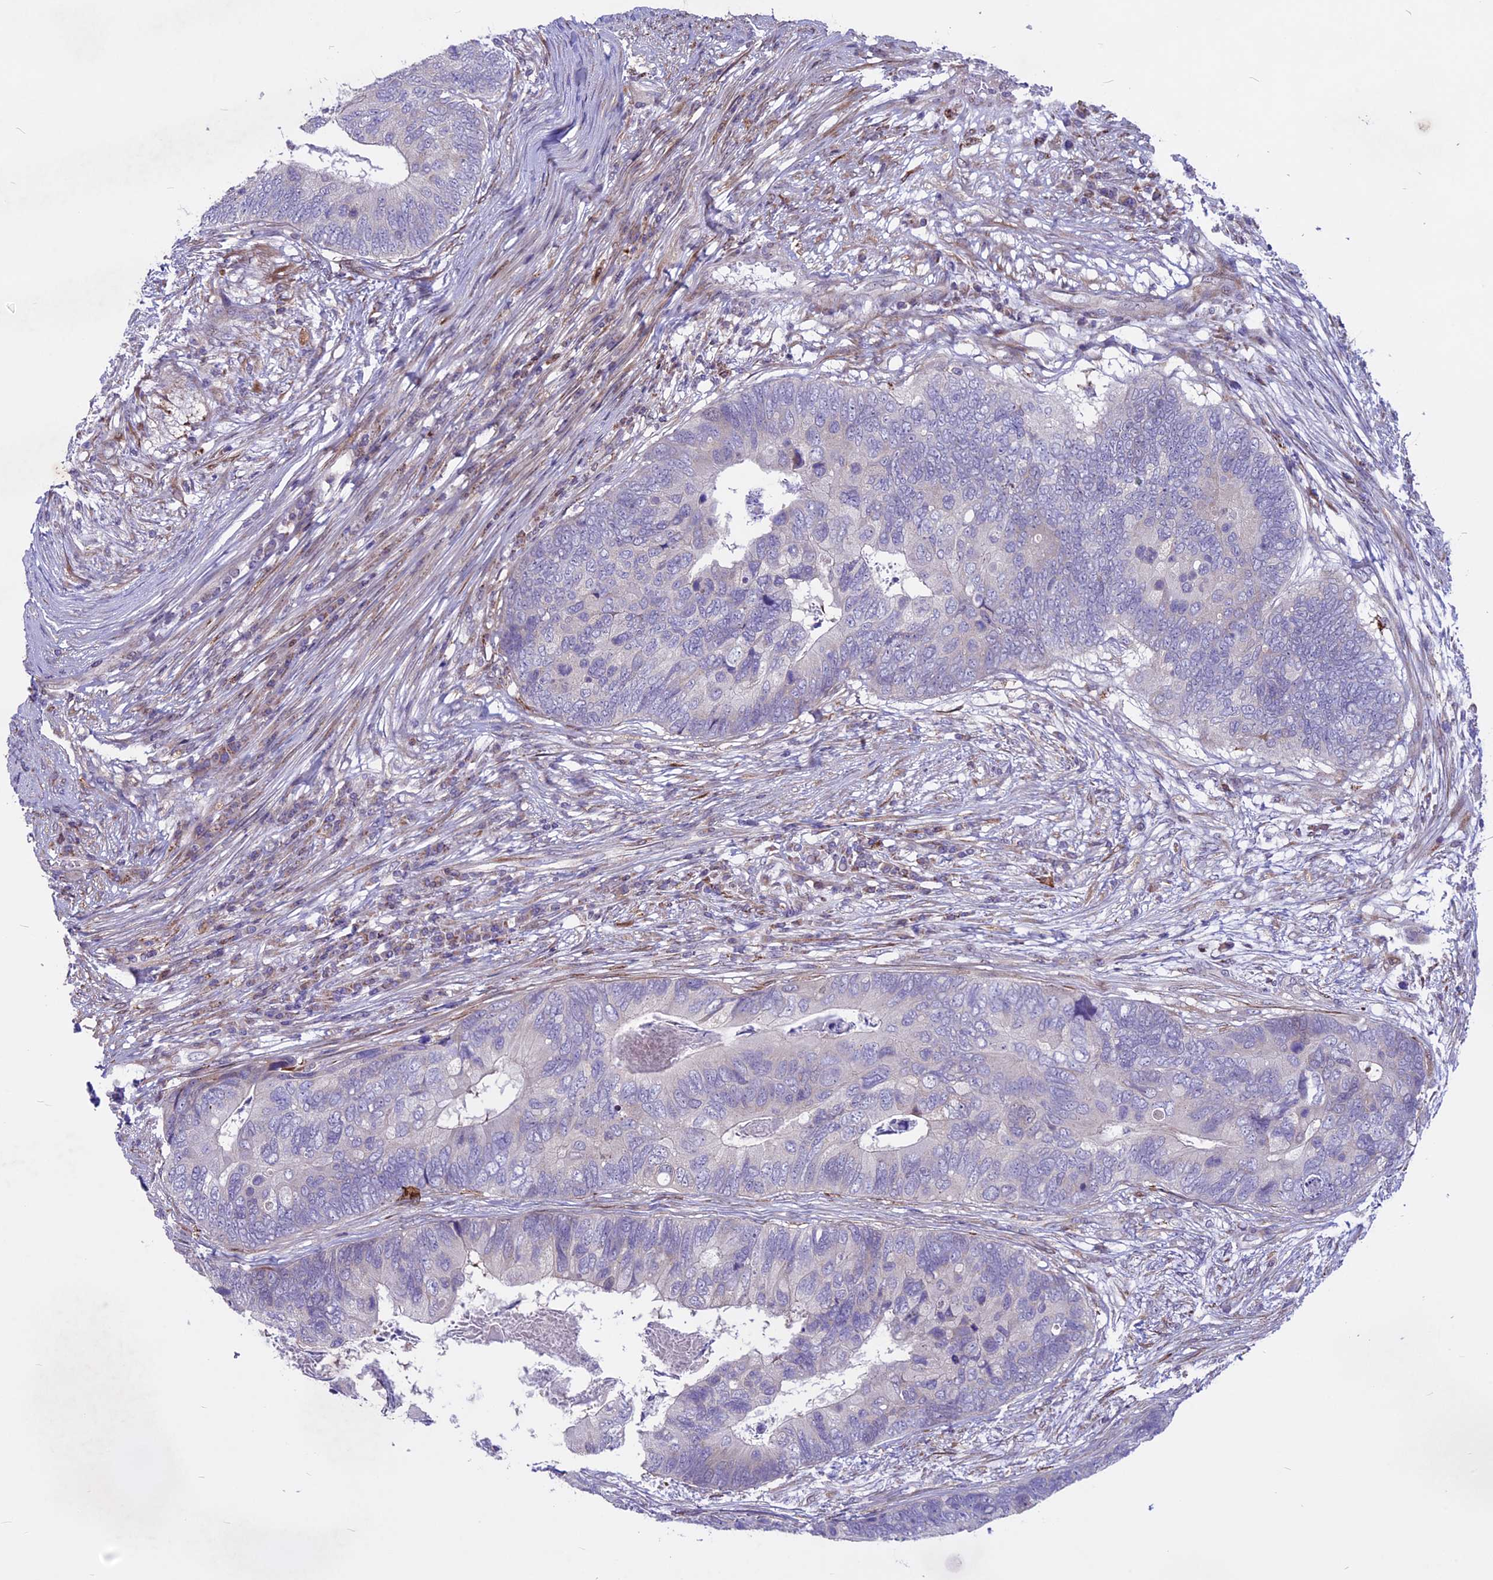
{"staining": {"intensity": "negative", "quantity": "none", "location": "none"}, "tissue": "colorectal cancer", "cell_type": "Tumor cells", "image_type": "cancer", "snomed": [{"axis": "morphology", "description": "Adenocarcinoma, NOS"}, {"axis": "topography", "description": "Colon"}], "caption": "High magnification brightfield microscopy of colorectal cancer stained with DAB (brown) and counterstained with hematoxylin (blue): tumor cells show no significant positivity.", "gene": "MIEF2", "patient": {"sex": "female", "age": 67}}